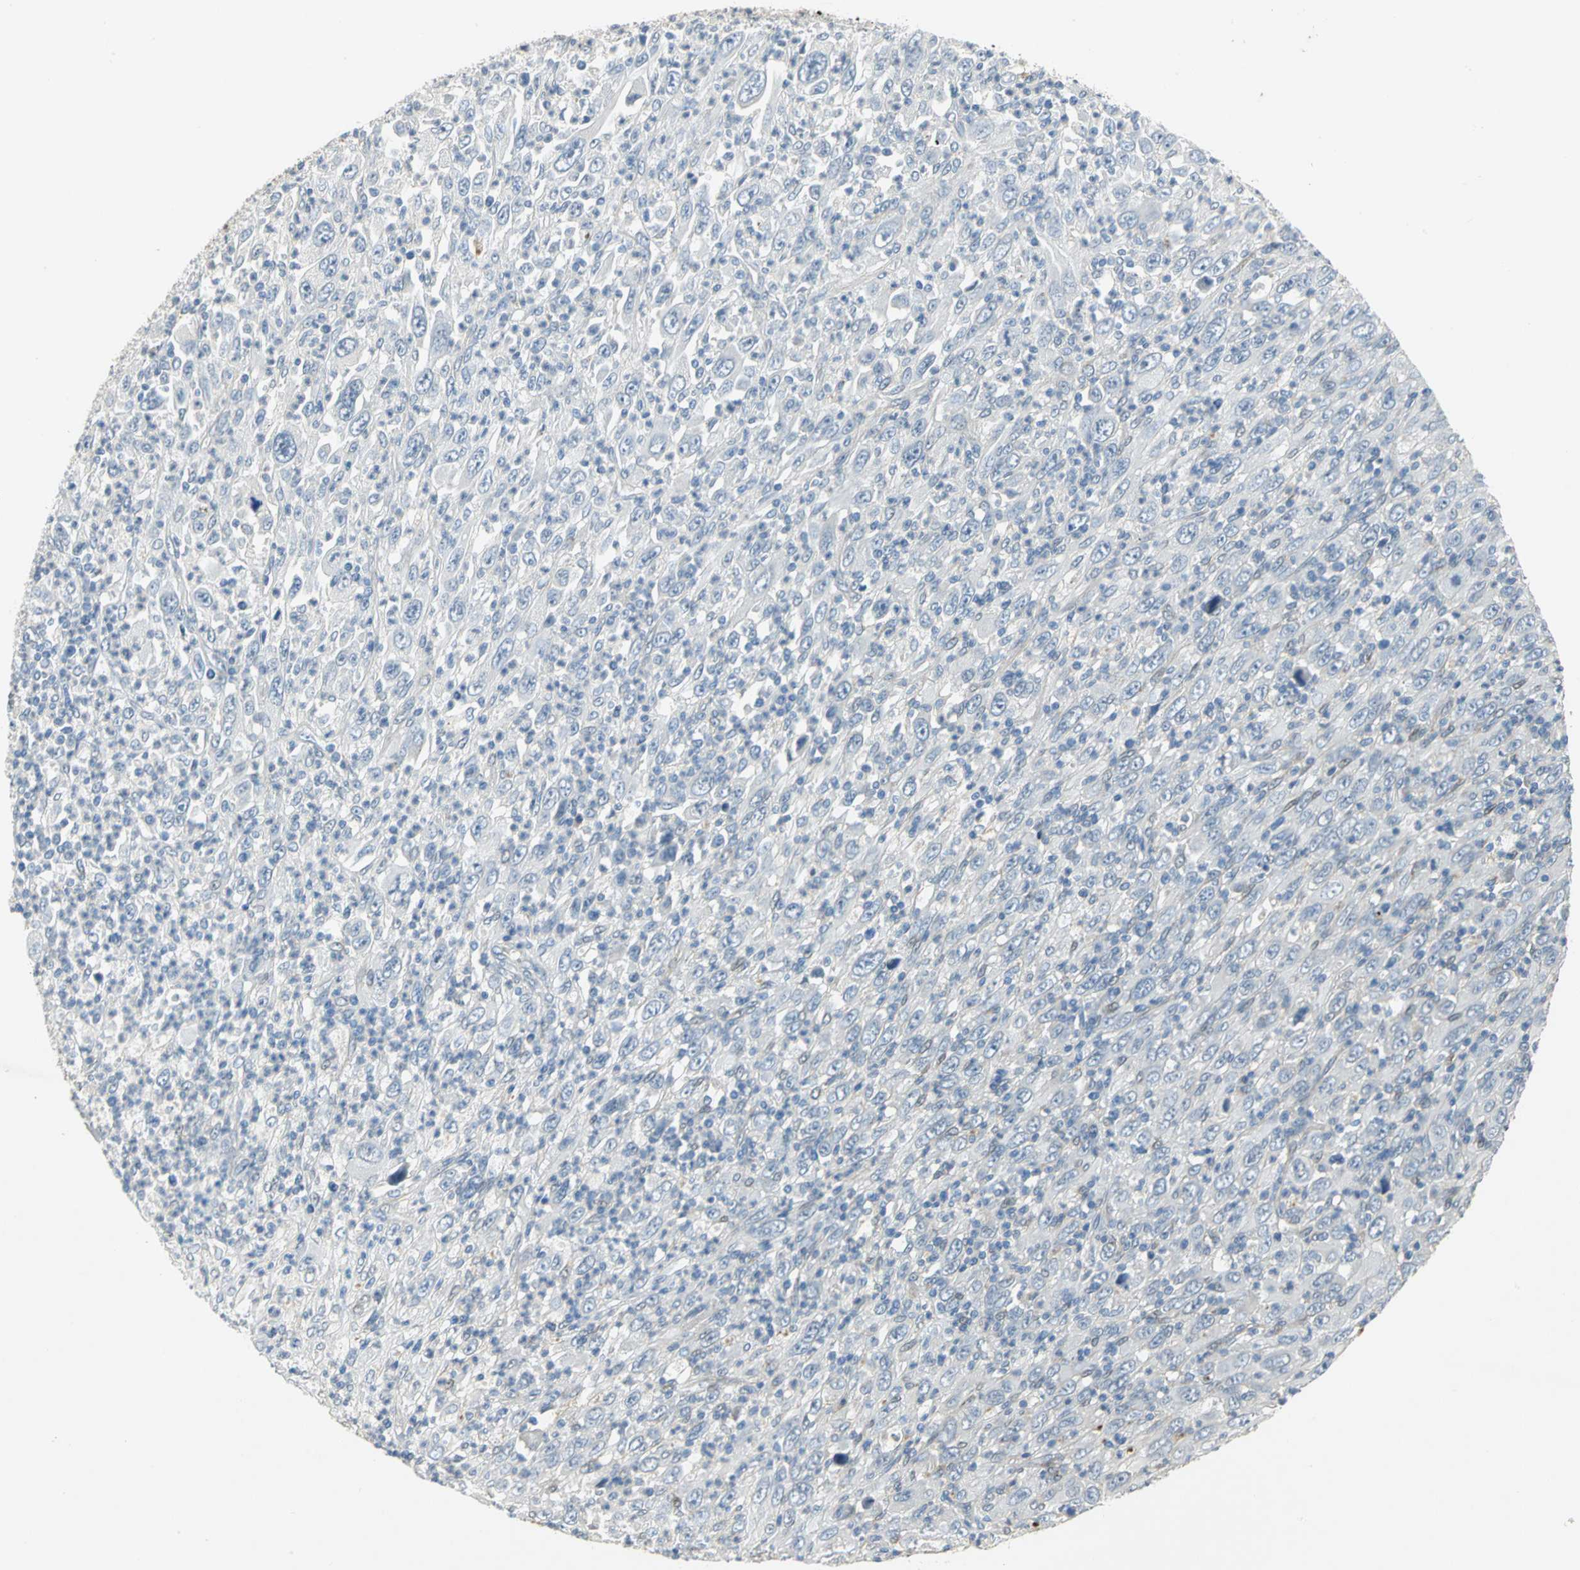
{"staining": {"intensity": "negative", "quantity": "none", "location": "none"}, "tissue": "melanoma", "cell_type": "Tumor cells", "image_type": "cancer", "snomed": [{"axis": "morphology", "description": "Malignant melanoma, Metastatic site"}, {"axis": "topography", "description": "Skin"}], "caption": "Tumor cells are negative for protein expression in human malignant melanoma (metastatic site). (Stains: DAB (3,3'-diaminobenzidine) immunohistochemistry with hematoxylin counter stain, Microscopy: brightfield microscopy at high magnification).", "gene": "IL17RB", "patient": {"sex": "female", "age": 56}}